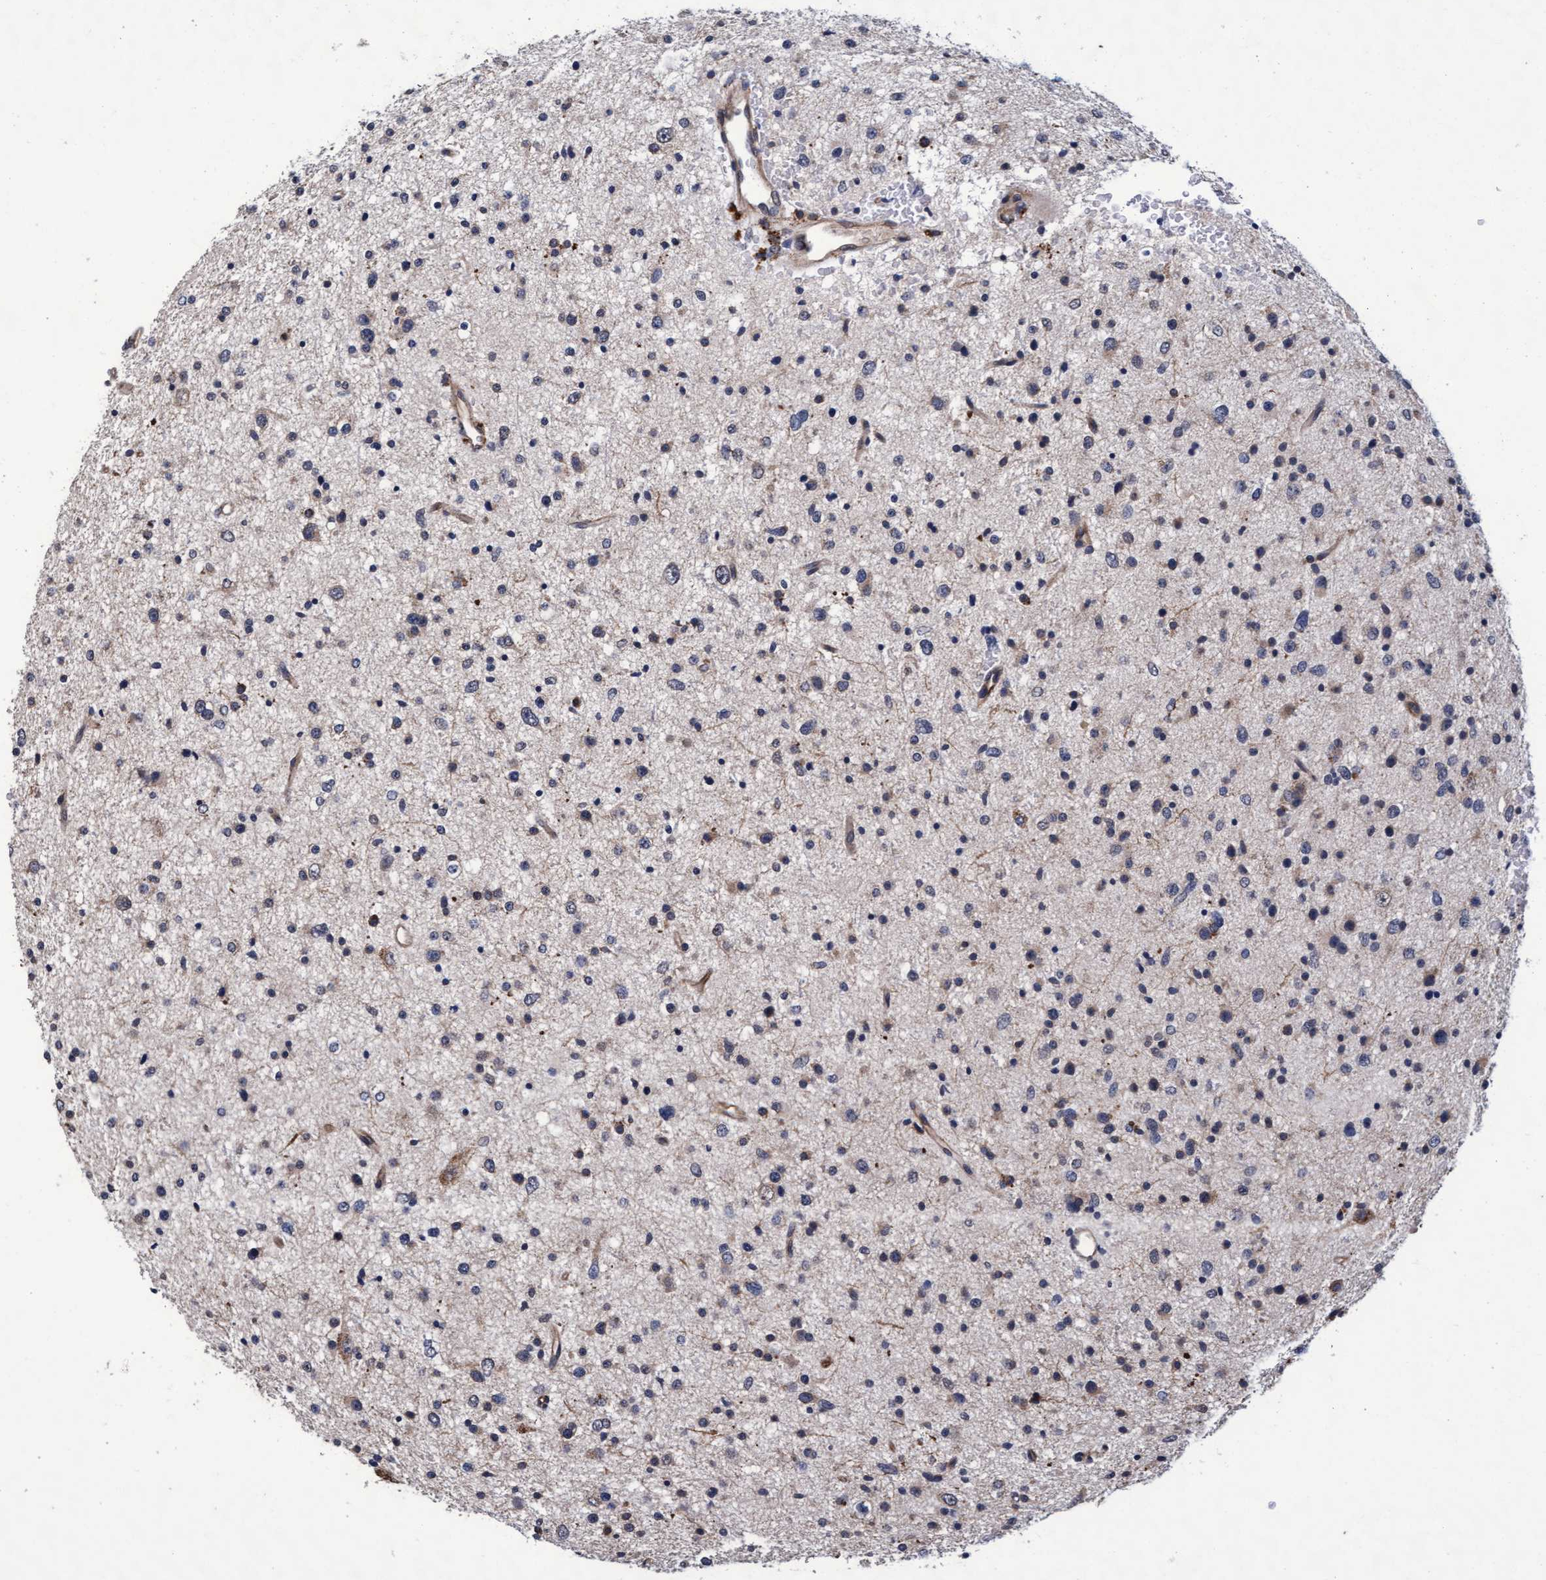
{"staining": {"intensity": "weak", "quantity": "<25%", "location": "cytoplasmic/membranous"}, "tissue": "glioma", "cell_type": "Tumor cells", "image_type": "cancer", "snomed": [{"axis": "morphology", "description": "Glioma, malignant, Low grade"}, {"axis": "topography", "description": "Brain"}], "caption": "Malignant low-grade glioma was stained to show a protein in brown. There is no significant positivity in tumor cells. The staining is performed using DAB brown chromogen with nuclei counter-stained in using hematoxylin.", "gene": "CPQ", "patient": {"sex": "female", "age": 37}}